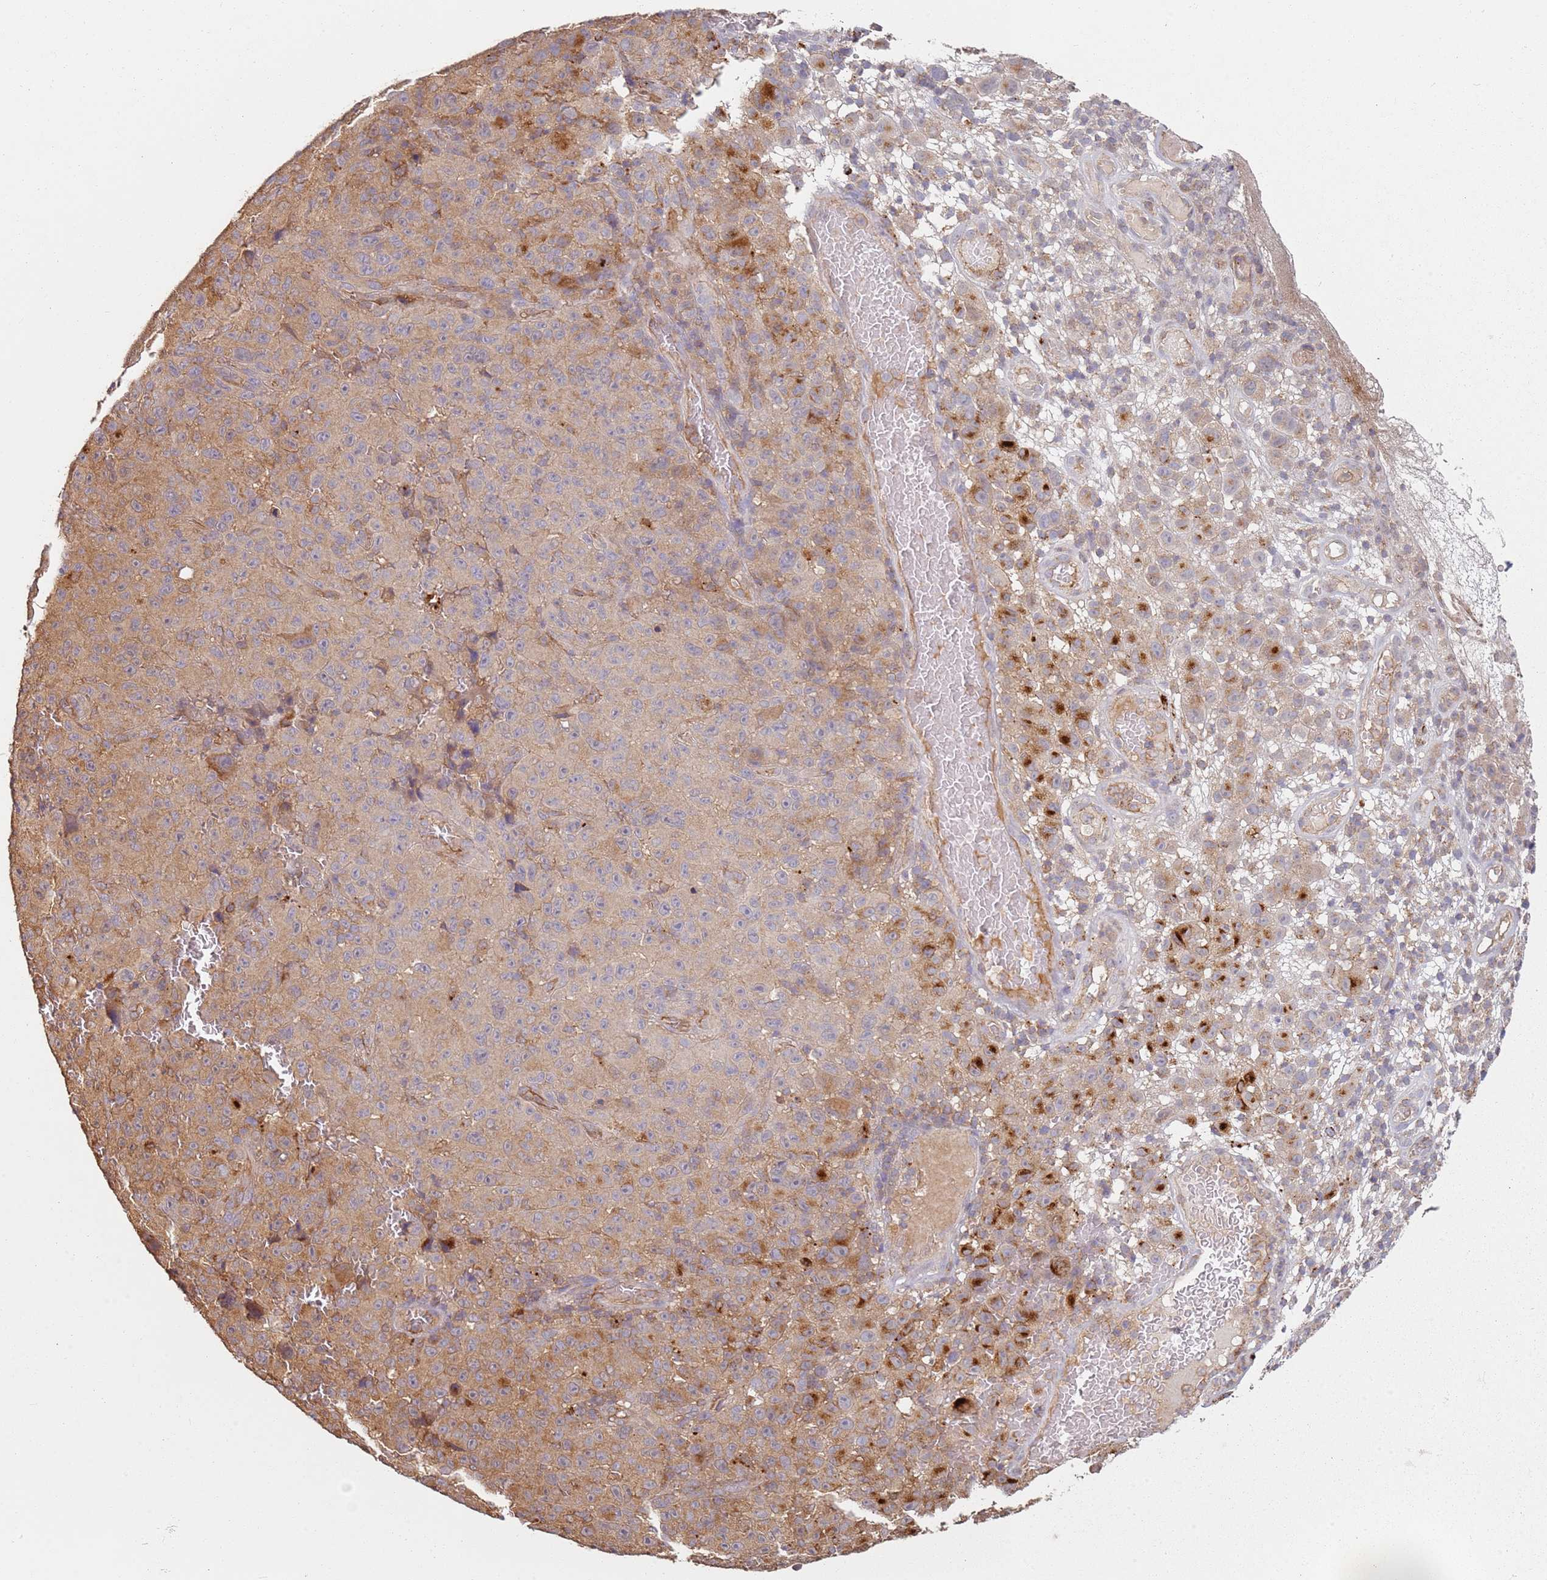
{"staining": {"intensity": "moderate", "quantity": ">75%", "location": "cytoplasmic/membranous"}, "tissue": "melanoma", "cell_type": "Tumor cells", "image_type": "cancer", "snomed": [{"axis": "morphology", "description": "Malignant melanoma, NOS"}, {"axis": "topography", "description": "Skin"}], "caption": "An IHC histopathology image of tumor tissue is shown. Protein staining in brown highlights moderate cytoplasmic/membranous positivity in melanoma within tumor cells. The protein is shown in brown color, while the nuclei are stained blue.", "gene": "SCGB2B2", "patient": {"sex": "female", "age": 82}}